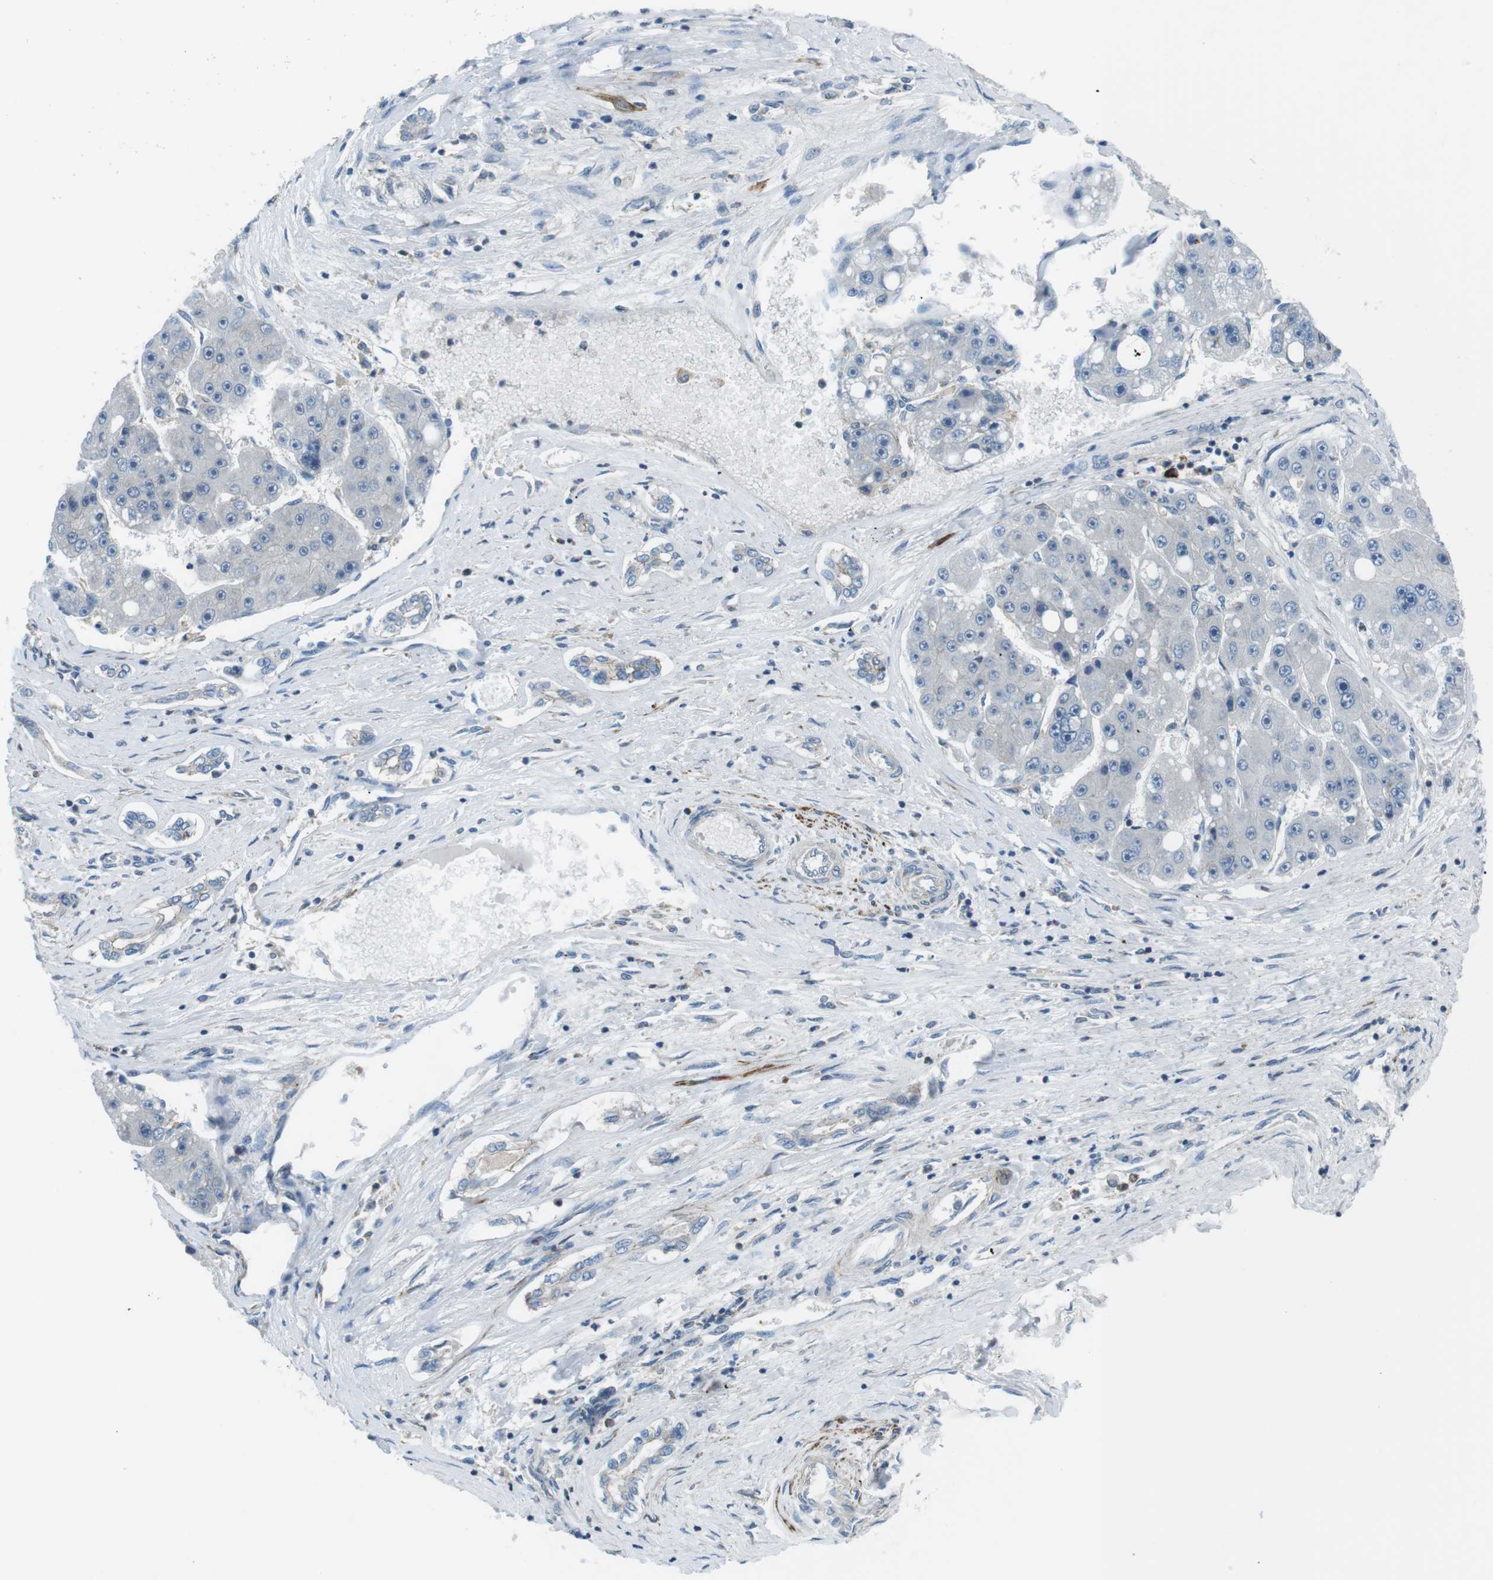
{"staining": {"intensity": "negative", "quantity": "none", "location": "none"}, "tissue": "liver cancer", "cell_type": "Tumor cells", "image_type": "cancer", "snomed": [{"axis": "morphology", "description": "Carcinoma, Hepatocellular, NOS"}, {"axis": "topography", "description": "Liver"}], "caption": "An image of hepatocellular carcinoma (liver) stained for a protein demonstrates no brown staining in tumor cells.", "gene": "ARVCF", "patient": {"sex": "female", "age": 61}}